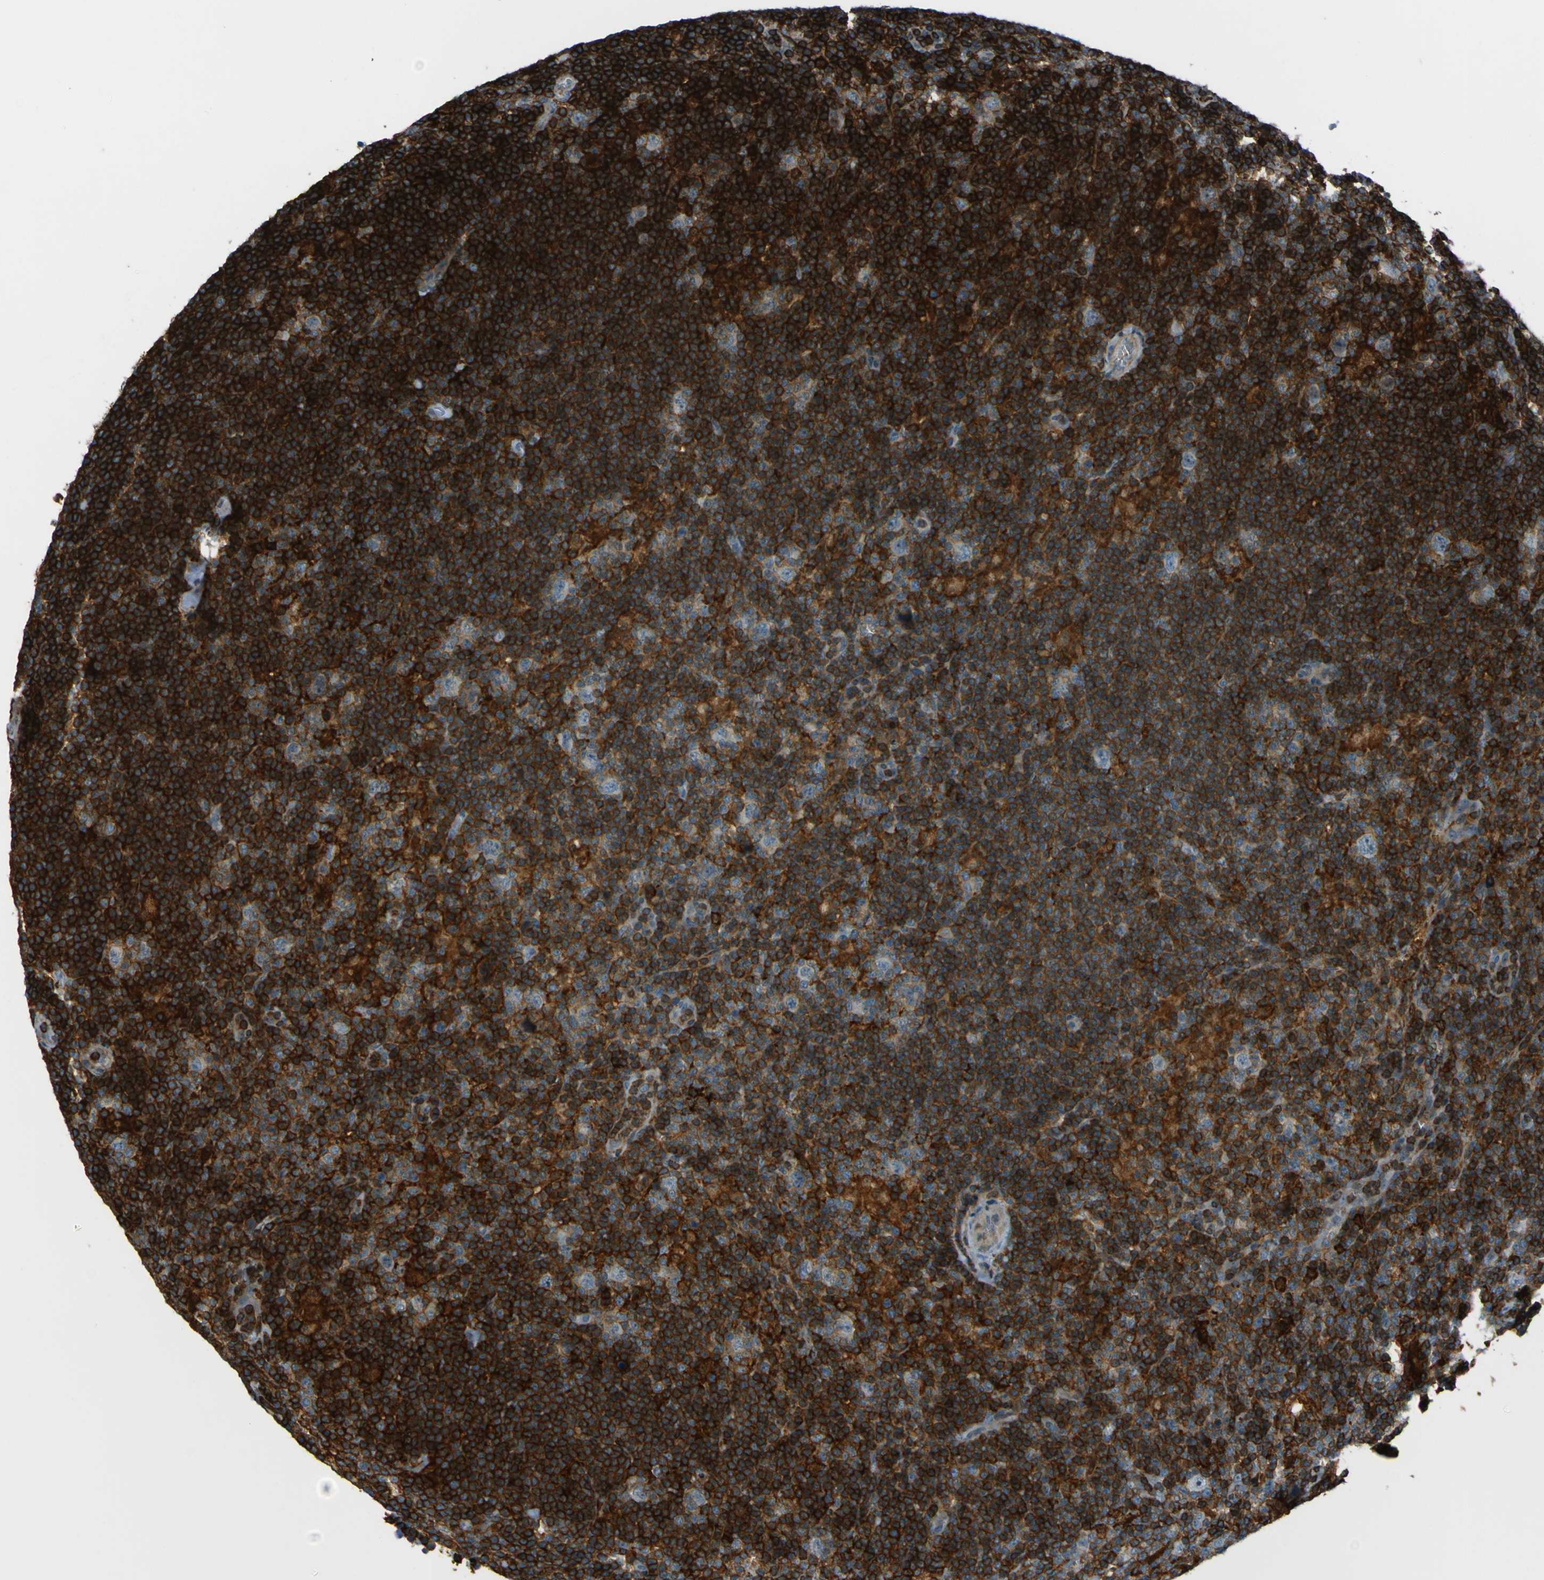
{"staining": {"intensity": "negative", "quantity": "none", "location": "none"}, "tissue": "lymphoma", "cell_type": "Tumor cells", "image_type": "cancer", "snomed": [{"axis": "morphology", "description": "Hodgkin's disease, NOS"}, {"axis": "topography", "description": "Lymph node"}], "caption": "Hodgkin's disease was stained to show a protein in brown. There is no significant expression in tumor cells.", "gene": "PCDHB5", "patient": {"sex": "female", "age": 57}}